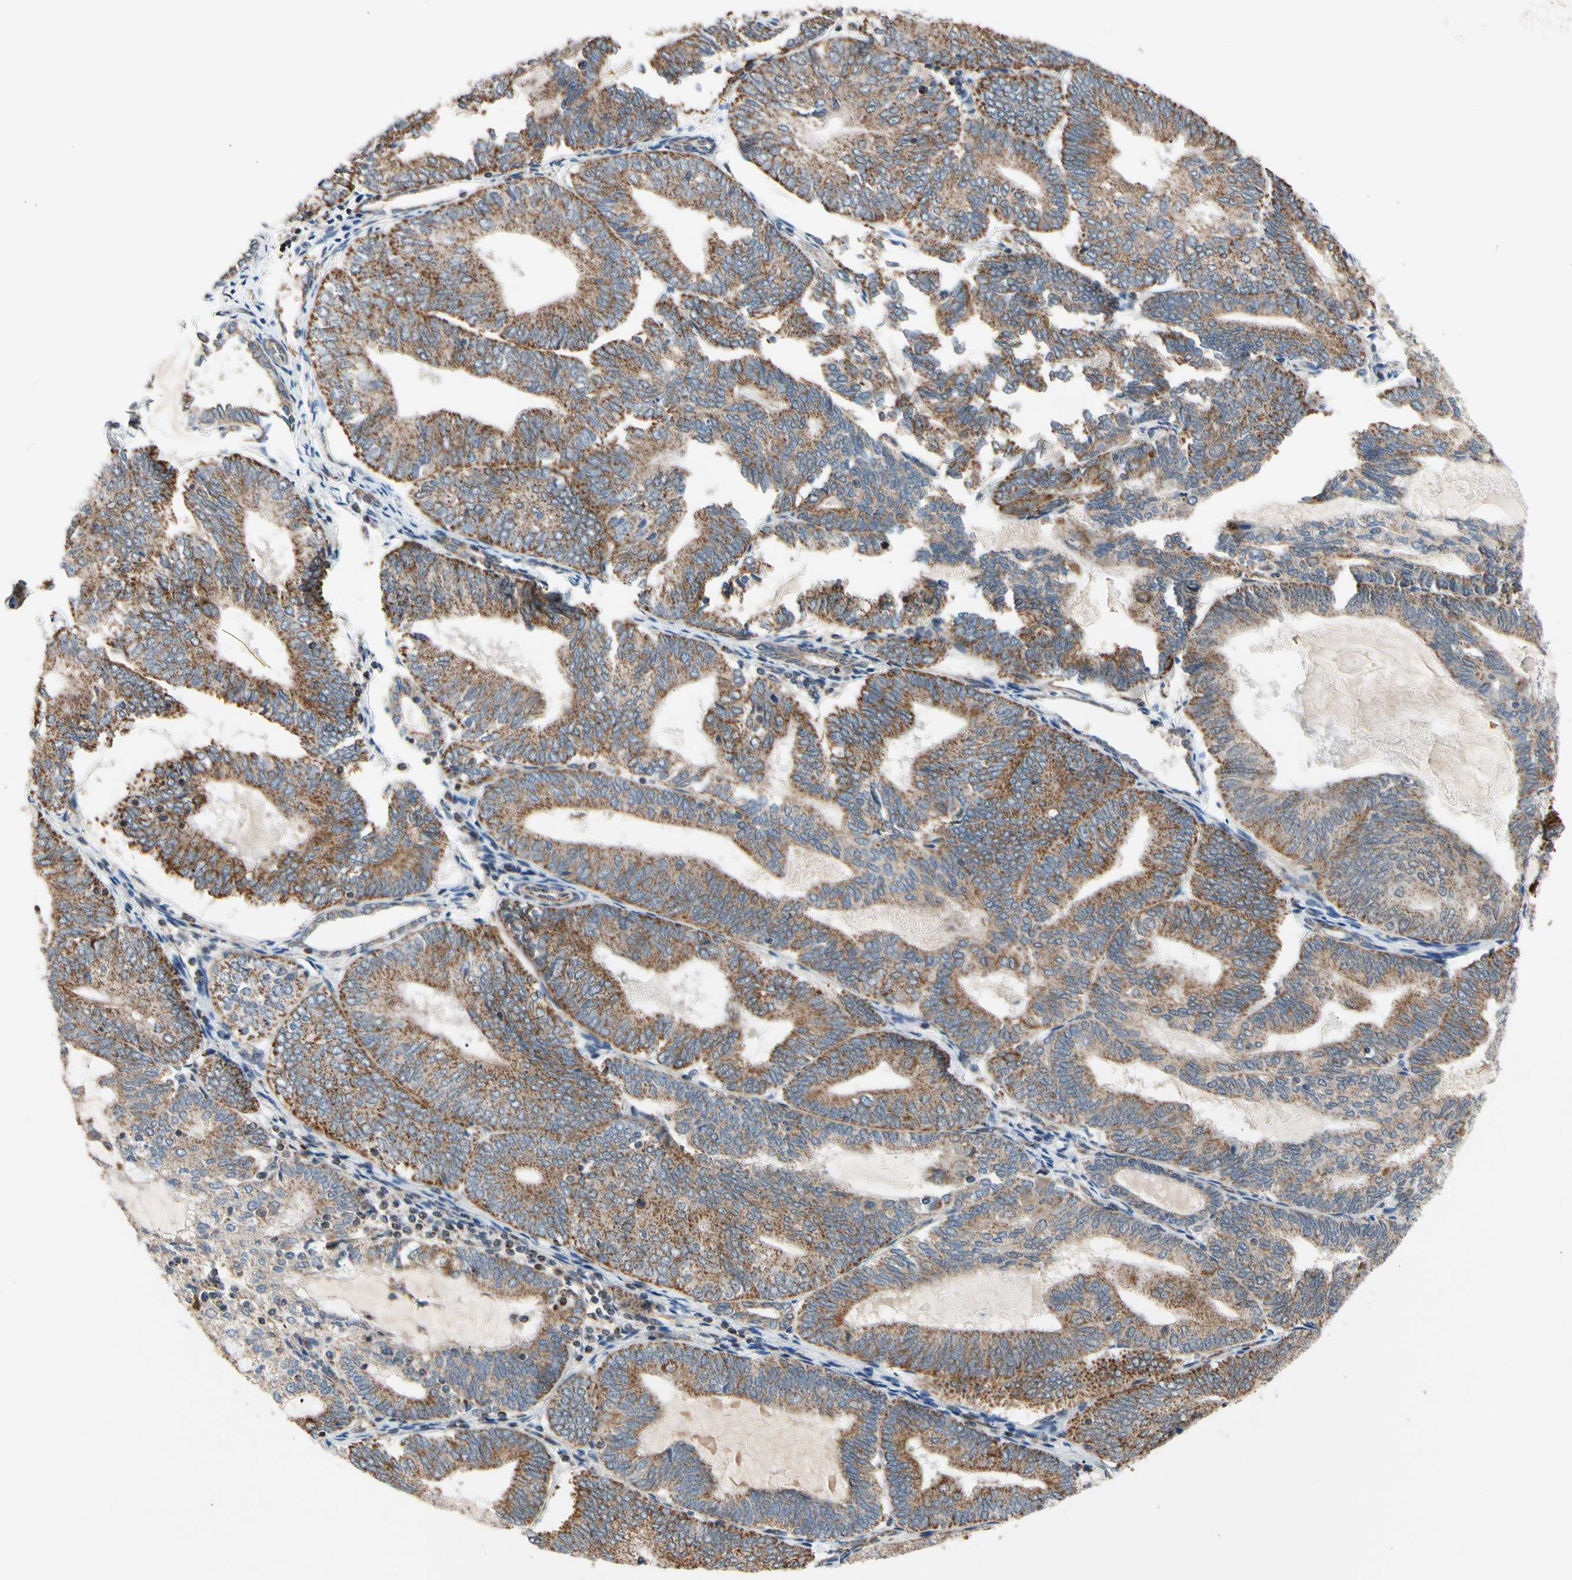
{"staining": {"intensity": "moderate", "quantity": ">75%", "location": "cytoplasmic/membranous"}, "tissue": "endometrial cancer", "cell_type": "Tumor cells", "image_type": "cancer", "snomed": [{"axis": "morphology", "description": "Adenocarcinoma, NOS"}, {"axis": "topography", "description": "Endometrium"}], "caption": "A brown stain shows moderate cytoplasmic/membranous expression of a protein in endometrial adenocarcinoma tumor cells. The protein of interest is shown in brown color, while the nuclei are stained blue.", "gene": "KHDC4", "patient": {"sex": "female", "age": 81}}